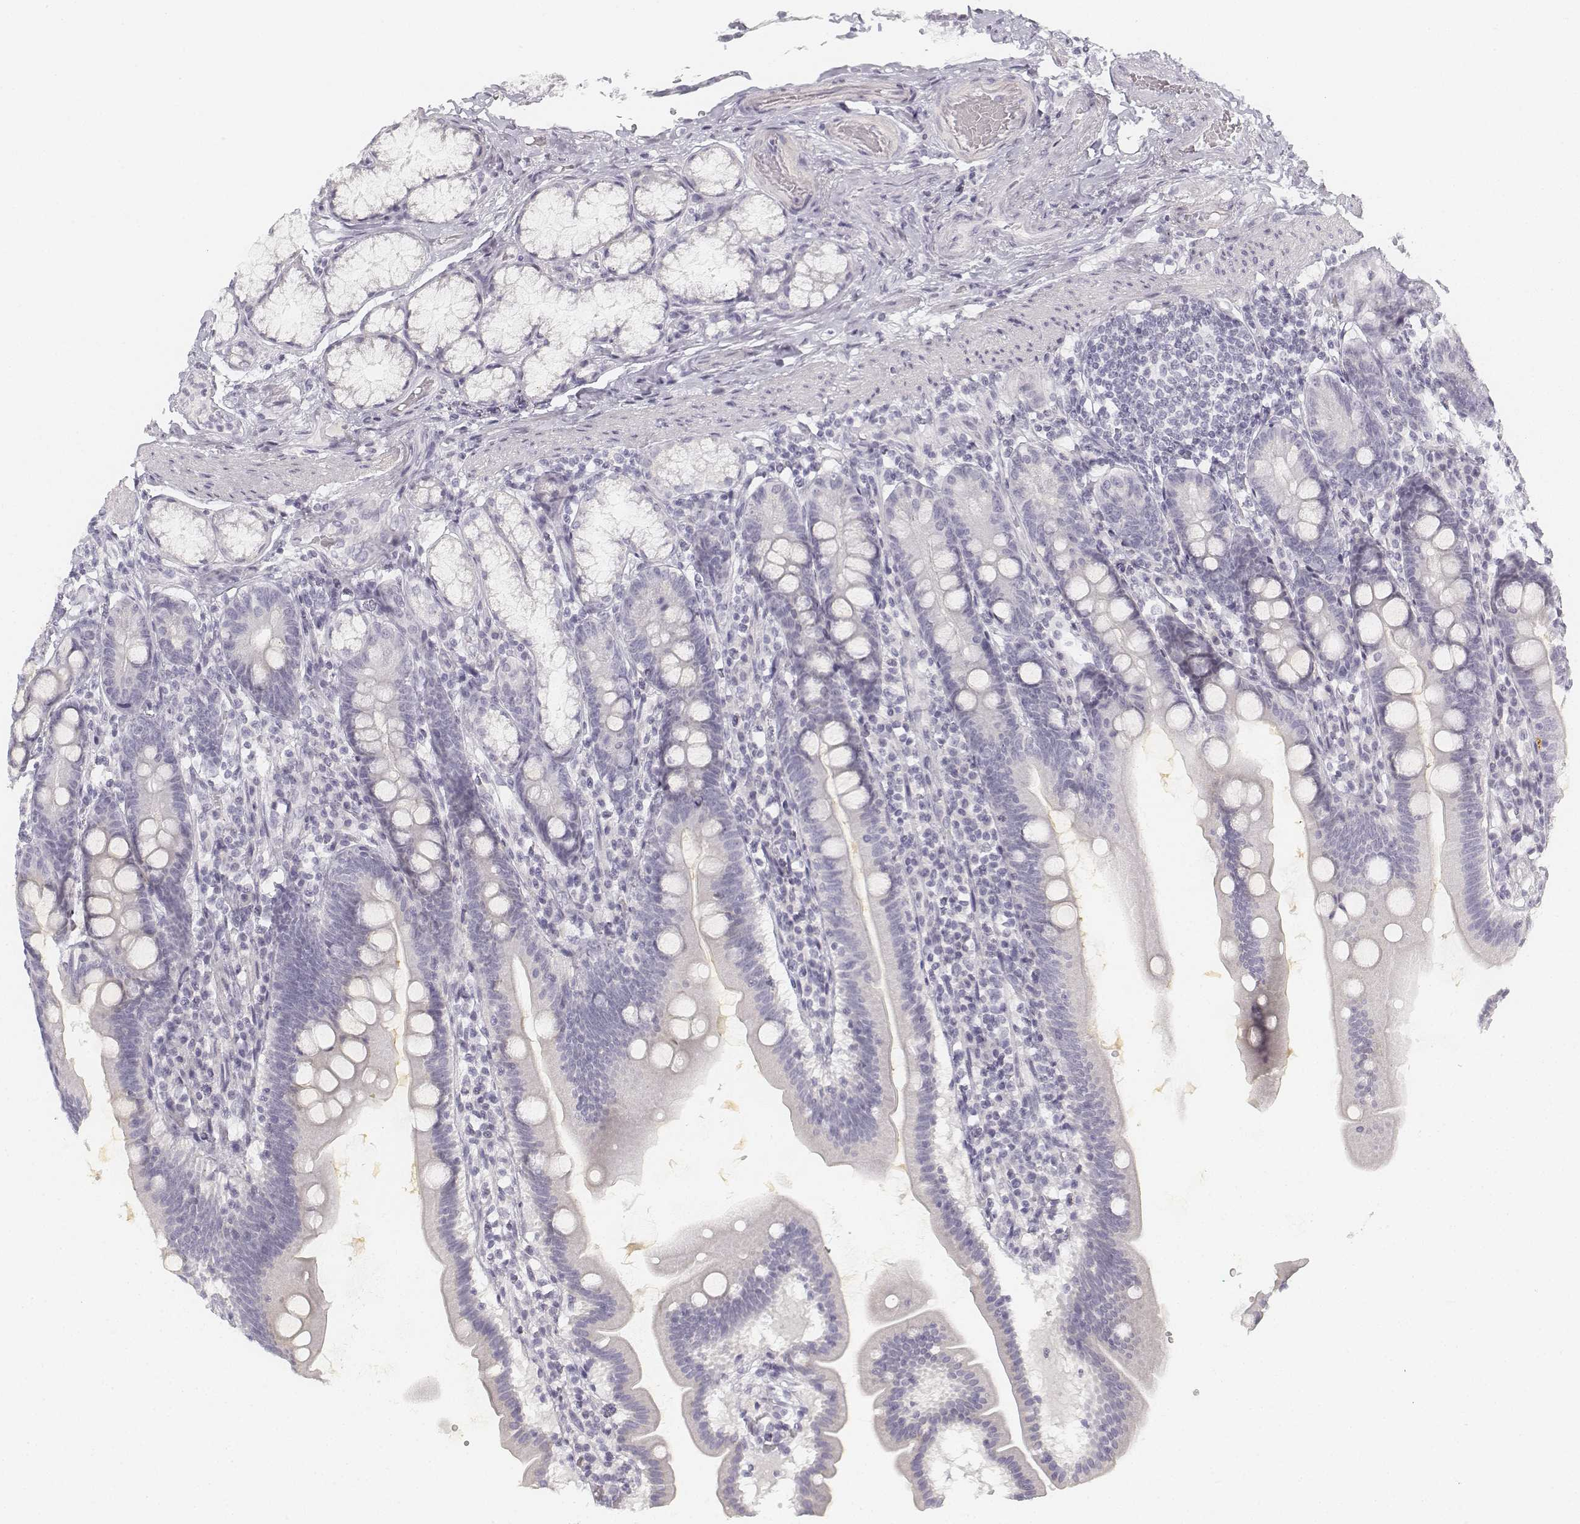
{"staining": {"intensity": "negative", "quantity": "none", "location": "none"}, "tissue": "duodenum", "cell_type": "Glandular cells", "image_type": "normal", "snomed": [{"axis": "morphology", "description": "Normal tissue, NOS"}, {"axis": "topography", "description": "Duodenum"}], "caption": "An immunohistochemistry image of benign duodenum is shown. There is no staining in glandular cells of duodenum.", "gene": "KRT25", "patient": {"sex": "female", "age": 67}}